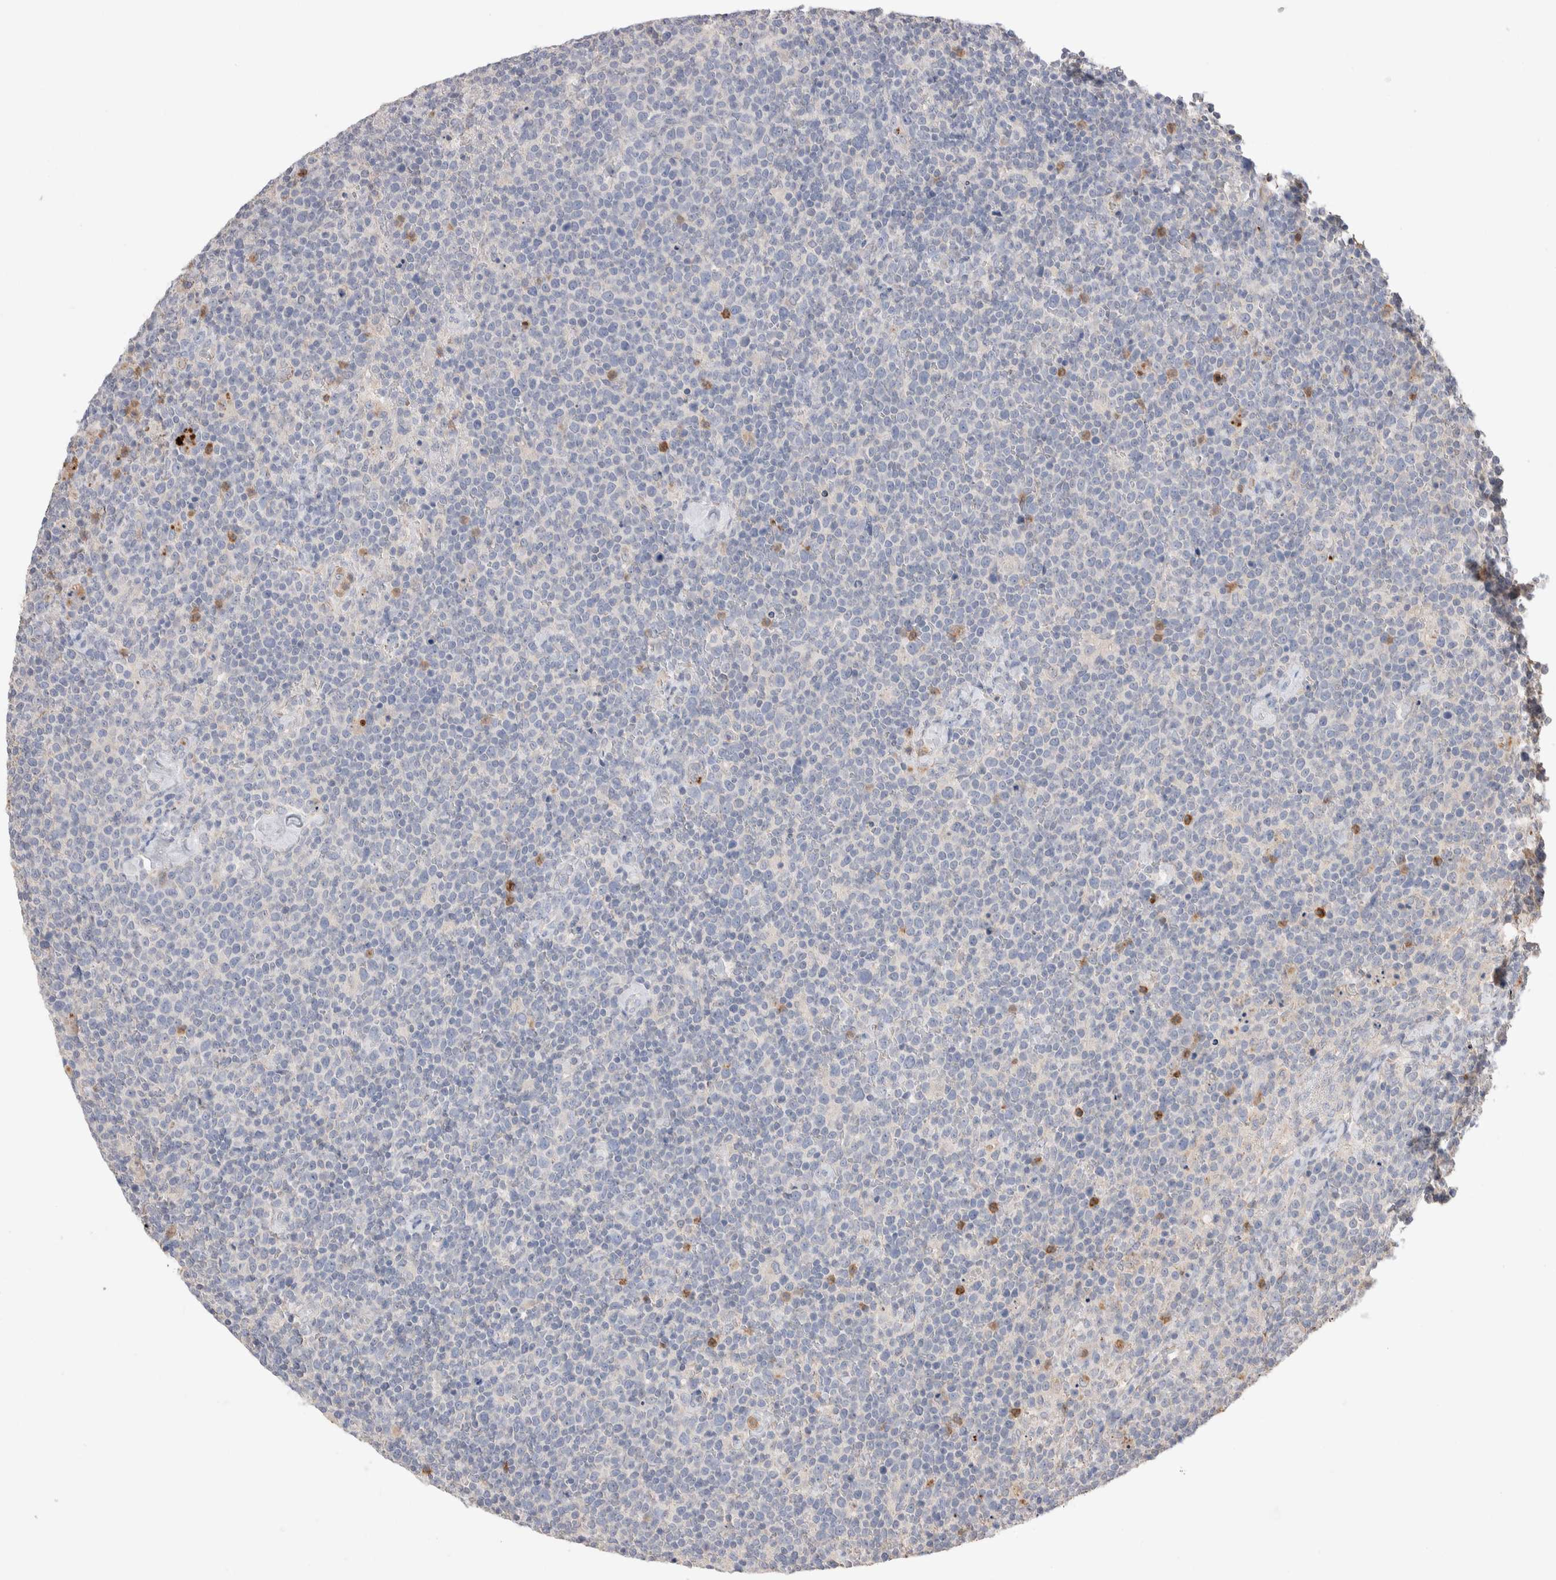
{"staining": {"intensity": "negative", "quantity": "none", "location": "none"}, "tissue": "lymphoma", "cell_type": "Tumor cells", "image_type": "cancer", "snomed": [{"axis": "morphology", "description": "Malignant lymphoma, non-Hodgkin's type, High grade"}, {"axis": "topography", "description": "Lymph node"}], "caption": "The image displays no staining of tumor cells in high-grade malignant lymphoma, non-Hodgkin's type. (Stains: DAB immunohistochemistry with hematoxylin counter stain, Microscopy: brightfield microscopy at high magnification).", "gene": "FFAR2", "patient": {"sex": "male", "age": 61}}